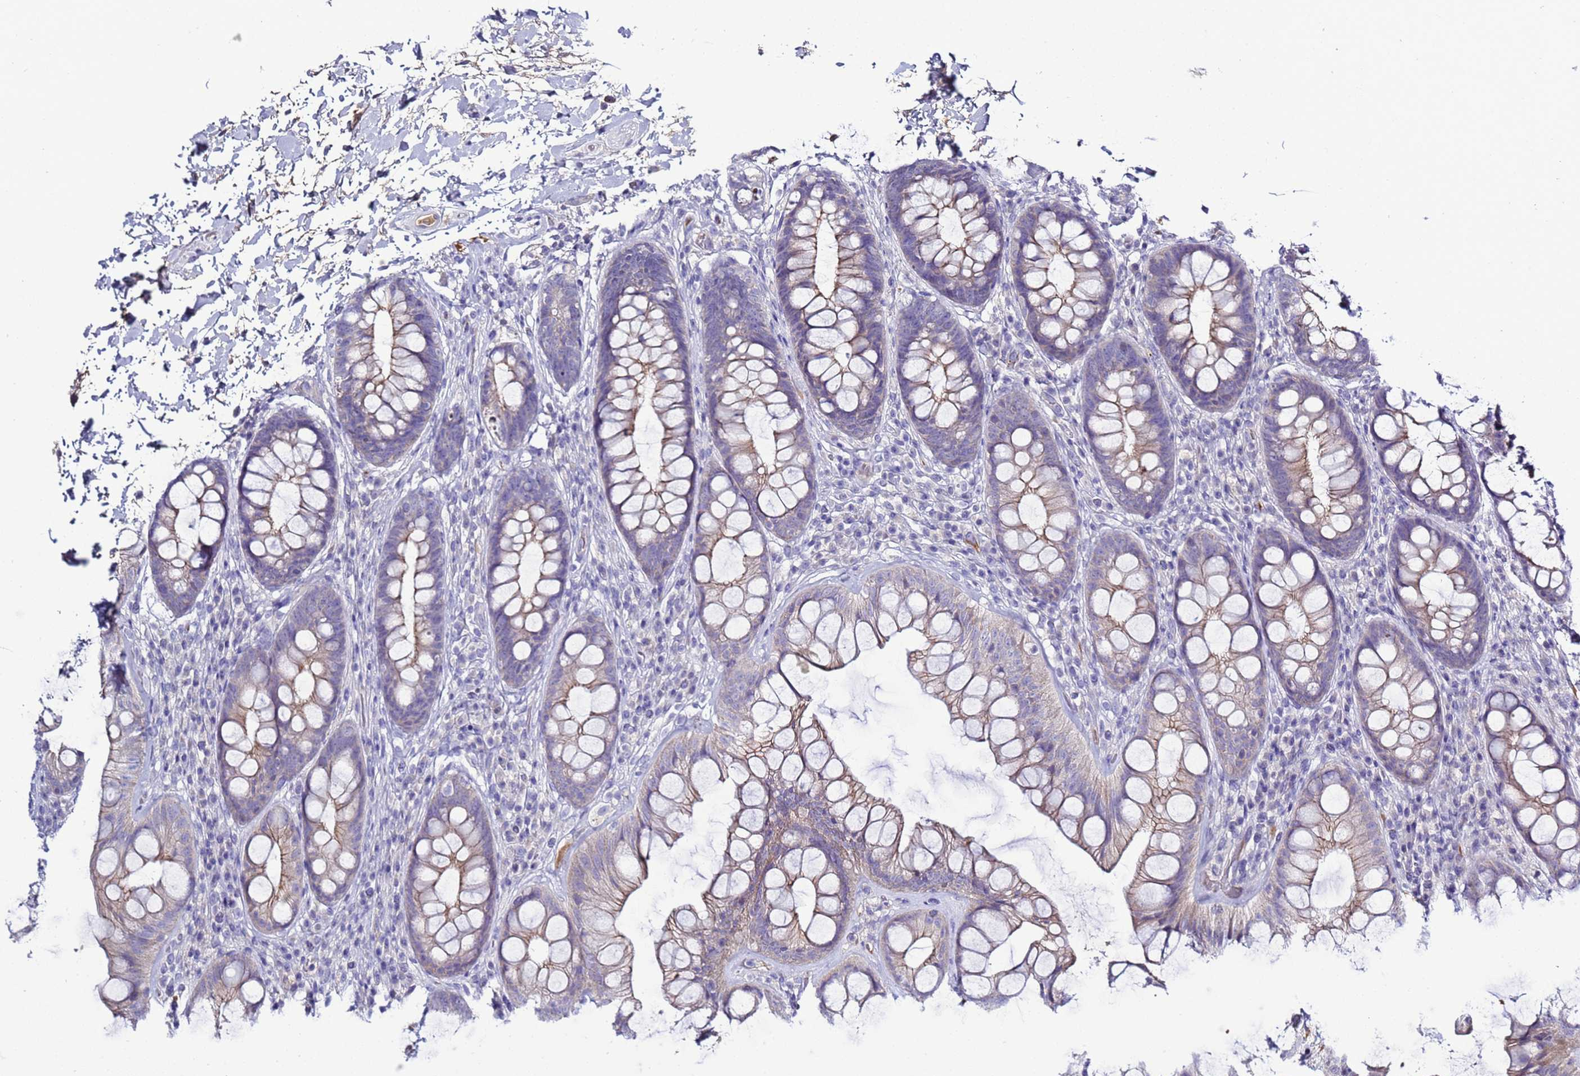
{"staining": {"intensity": "weak", "quantity": "<25%", "location": "cytoplasmic/membranous"}, "tissue": "rectum", "cell_type": "Glandular cells", "image_type": "normal", "snomed": [{"axis": "morphology", "description": "Normal tissue, NOS"}, {"axis": "topography", "description": "Rectum"}], "caption": "This micrograph is of benign rectum stained with immunohistochemistry to label a protein in brown with the nuclei are counter-stained blue. There is no positivity in glandular cells. The staining is performed using DAB (3,3'-diaminobenzidine) brown chromogen with nuclei counter-stained in using hematoxylin.", "gene": "C4orf46", "patient": {"sex": "male", "age": 74}}